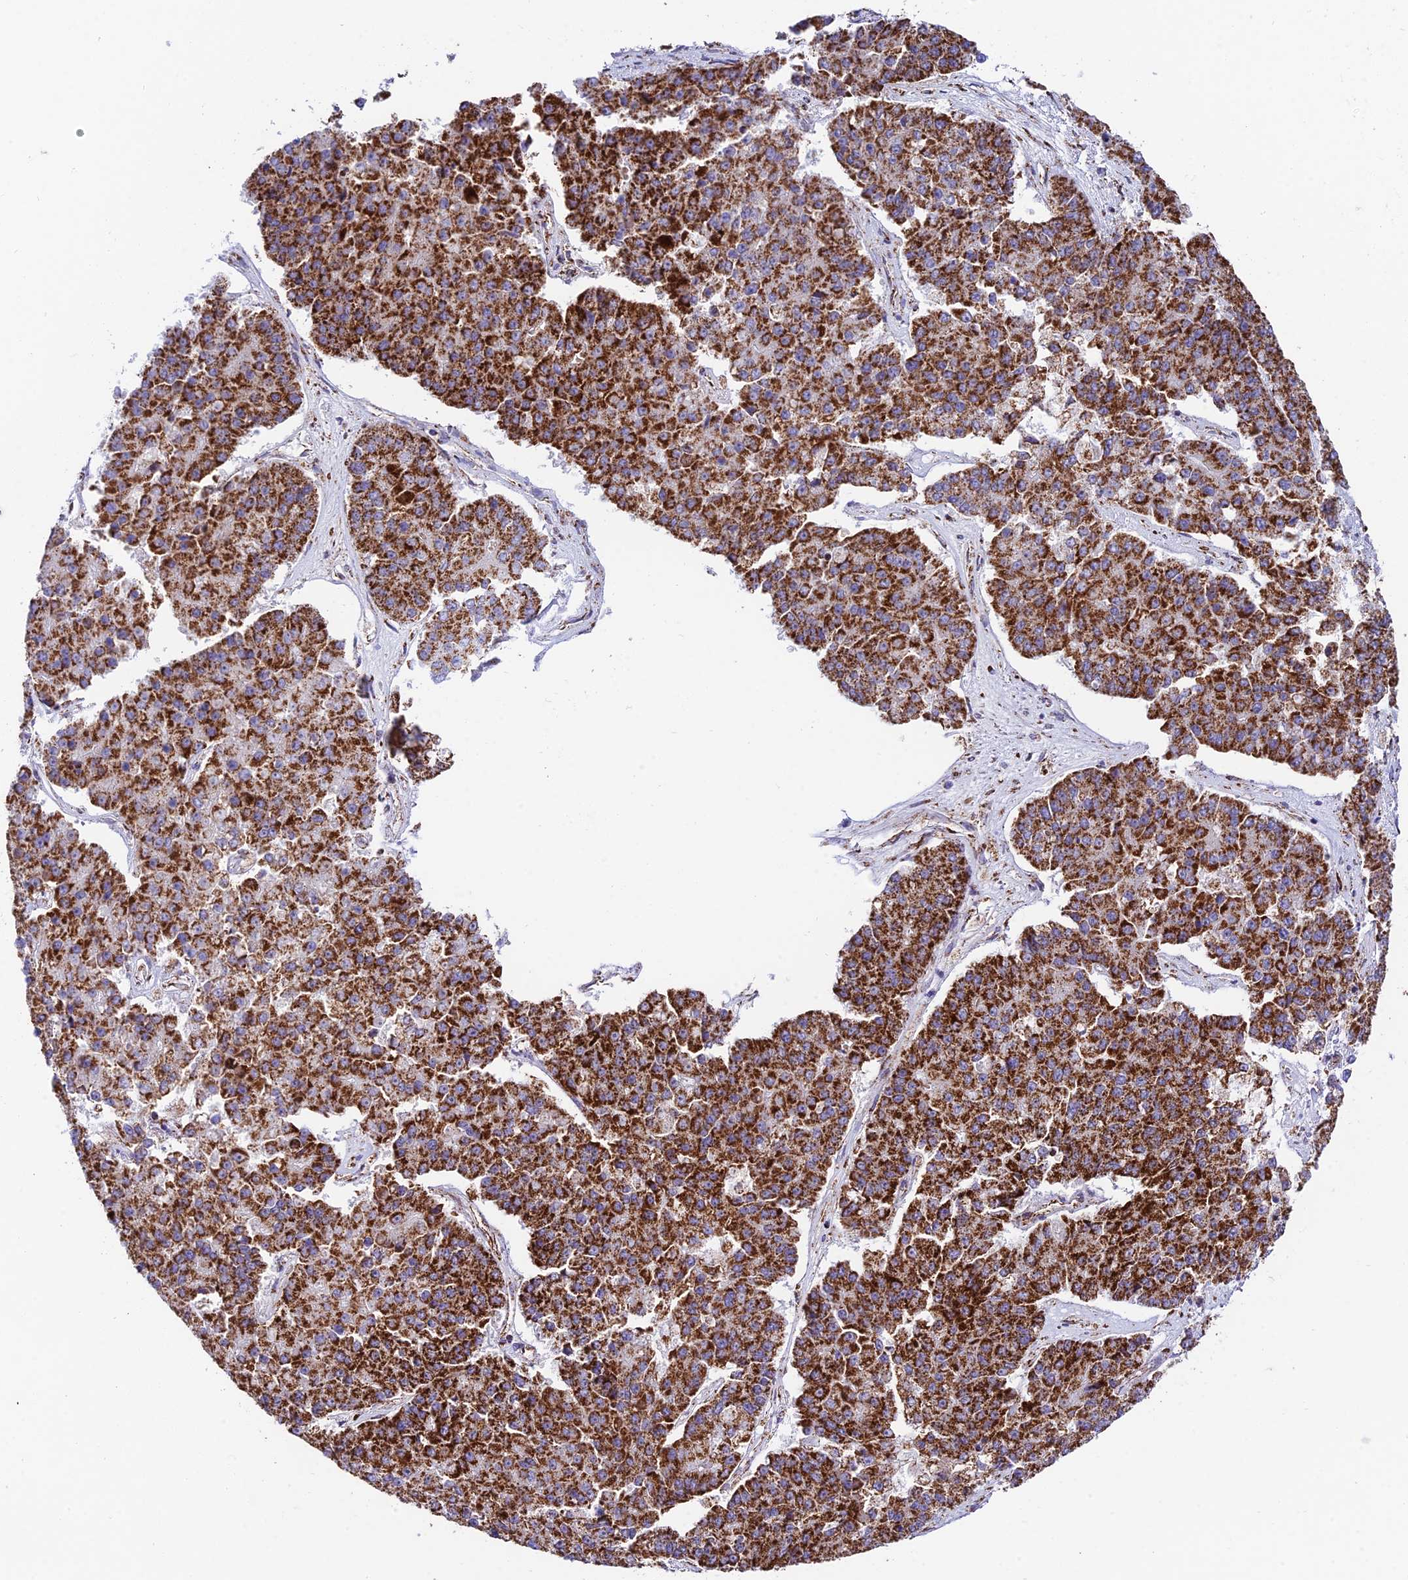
{"staining": {"intensity": "strong", "quantity": ">75%", "location": "cytoplasmic/membranous"}, "tissue": "pancreatic cancer", "cell_type": "Tumor cells", "image_type": "cancer", "snomed": [{"axis": "morphology", "description": "Adenocarcinoma, NOS"}, {"axis": "topography", "description": "Pancreas"}], "caption": "Pancreatic cancer (adenocarcinoma) stained with a protein marker displays strong staining in tumor cells.", "gene": "CHCHD3", "patient": {"sex": "male", "age": 50}}